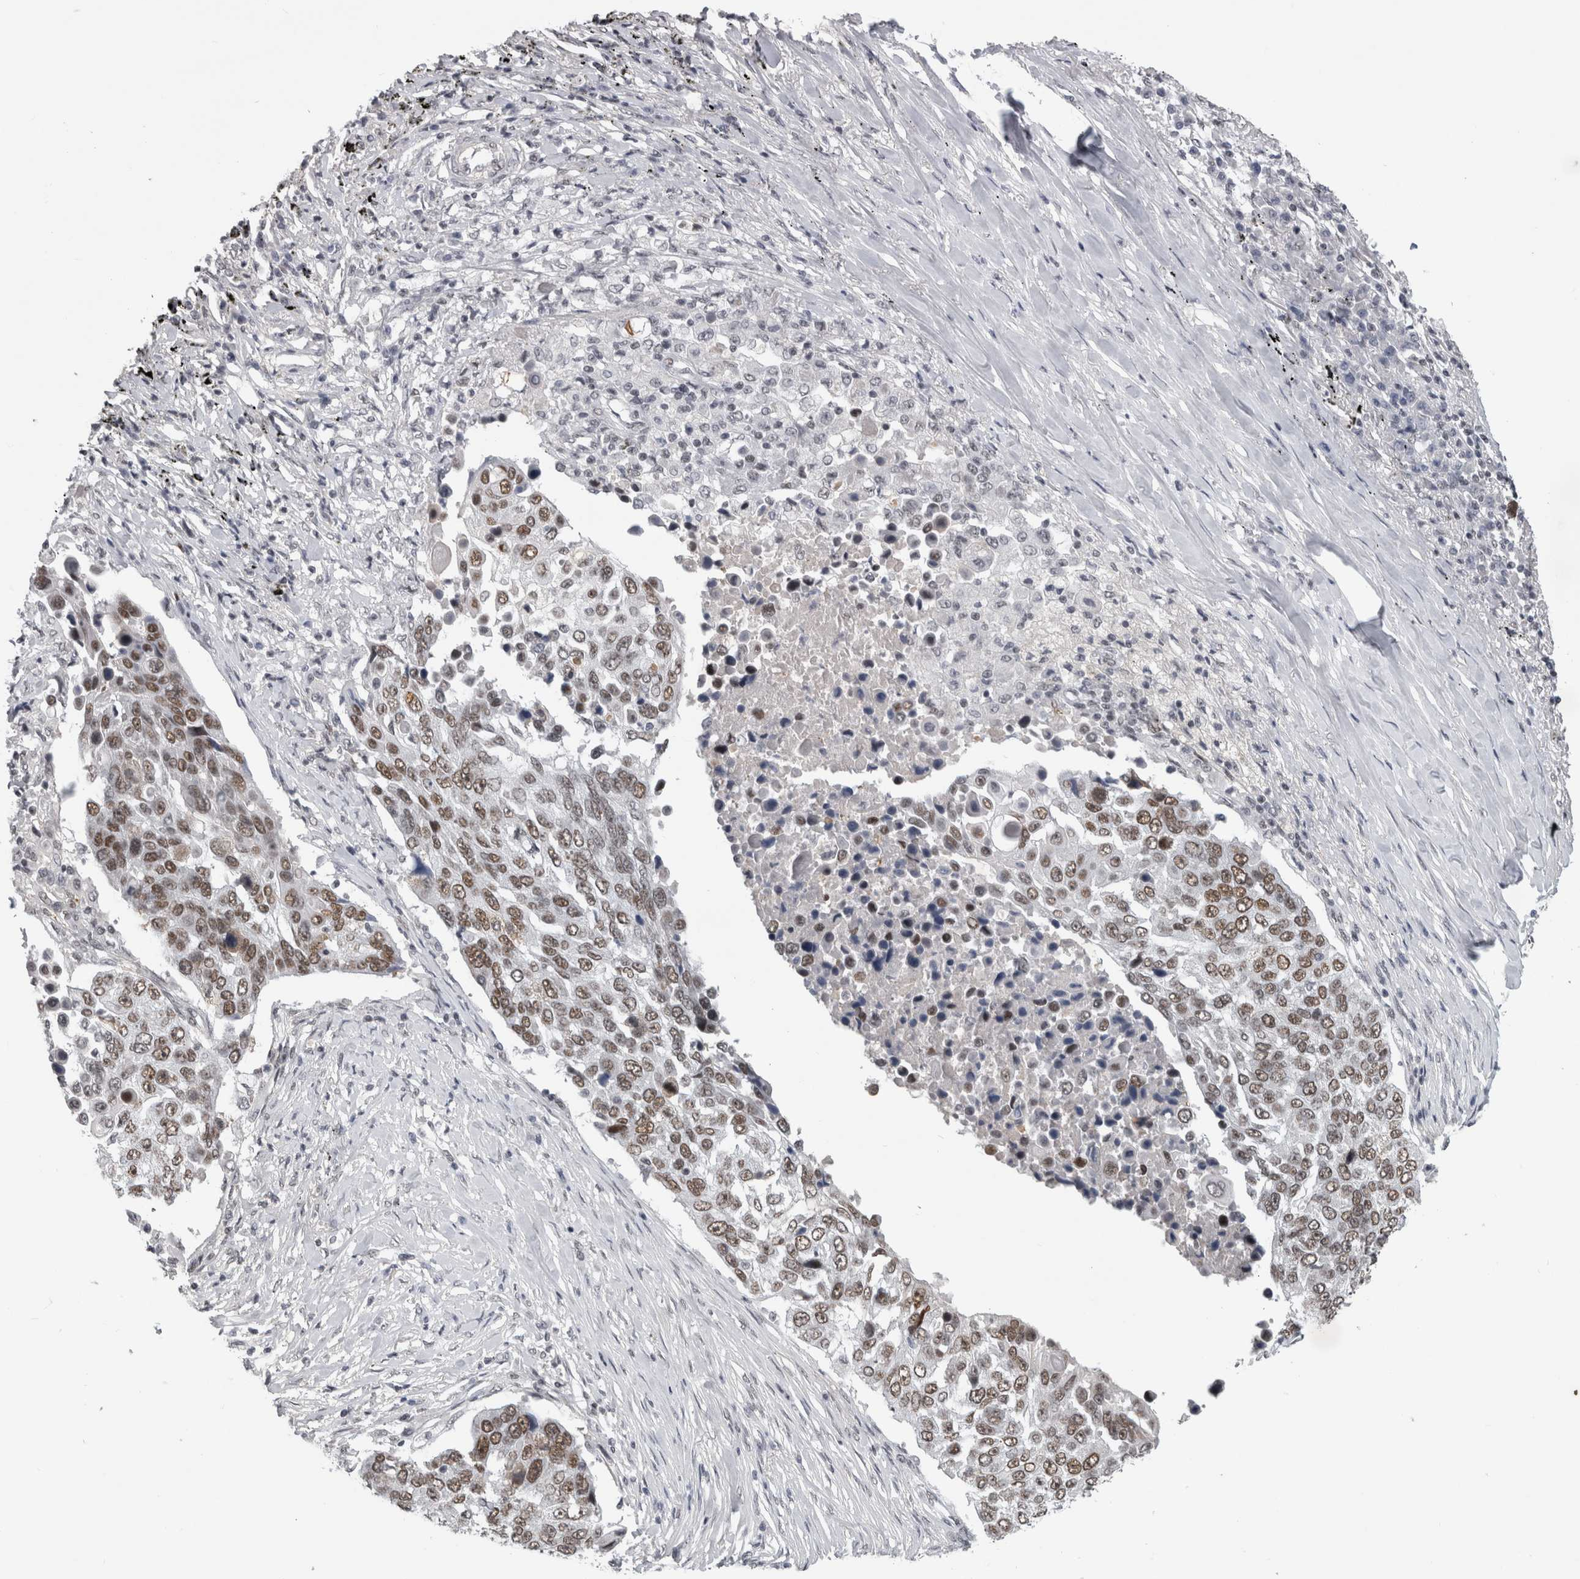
{"staining": {"intensity": "moderate", "quantity": ">75%", "location": "nuclear"}, "tissue": "lung cancer", "cell_type": "Tumor cells", "image_type": "cancer", "snomed": [{"axis": "morphology", "description": "Squamous cell carcinoma, NOS"}, {"axis": "topography", "description": "Lung"}], "caption": "Tumor cells display medium levels of moderate nuclear staining in about >75% of cells in human lung squamous cell carcinoma.", "gene": "ARID4B", "patient": {"sex": "male", "age": 66}}